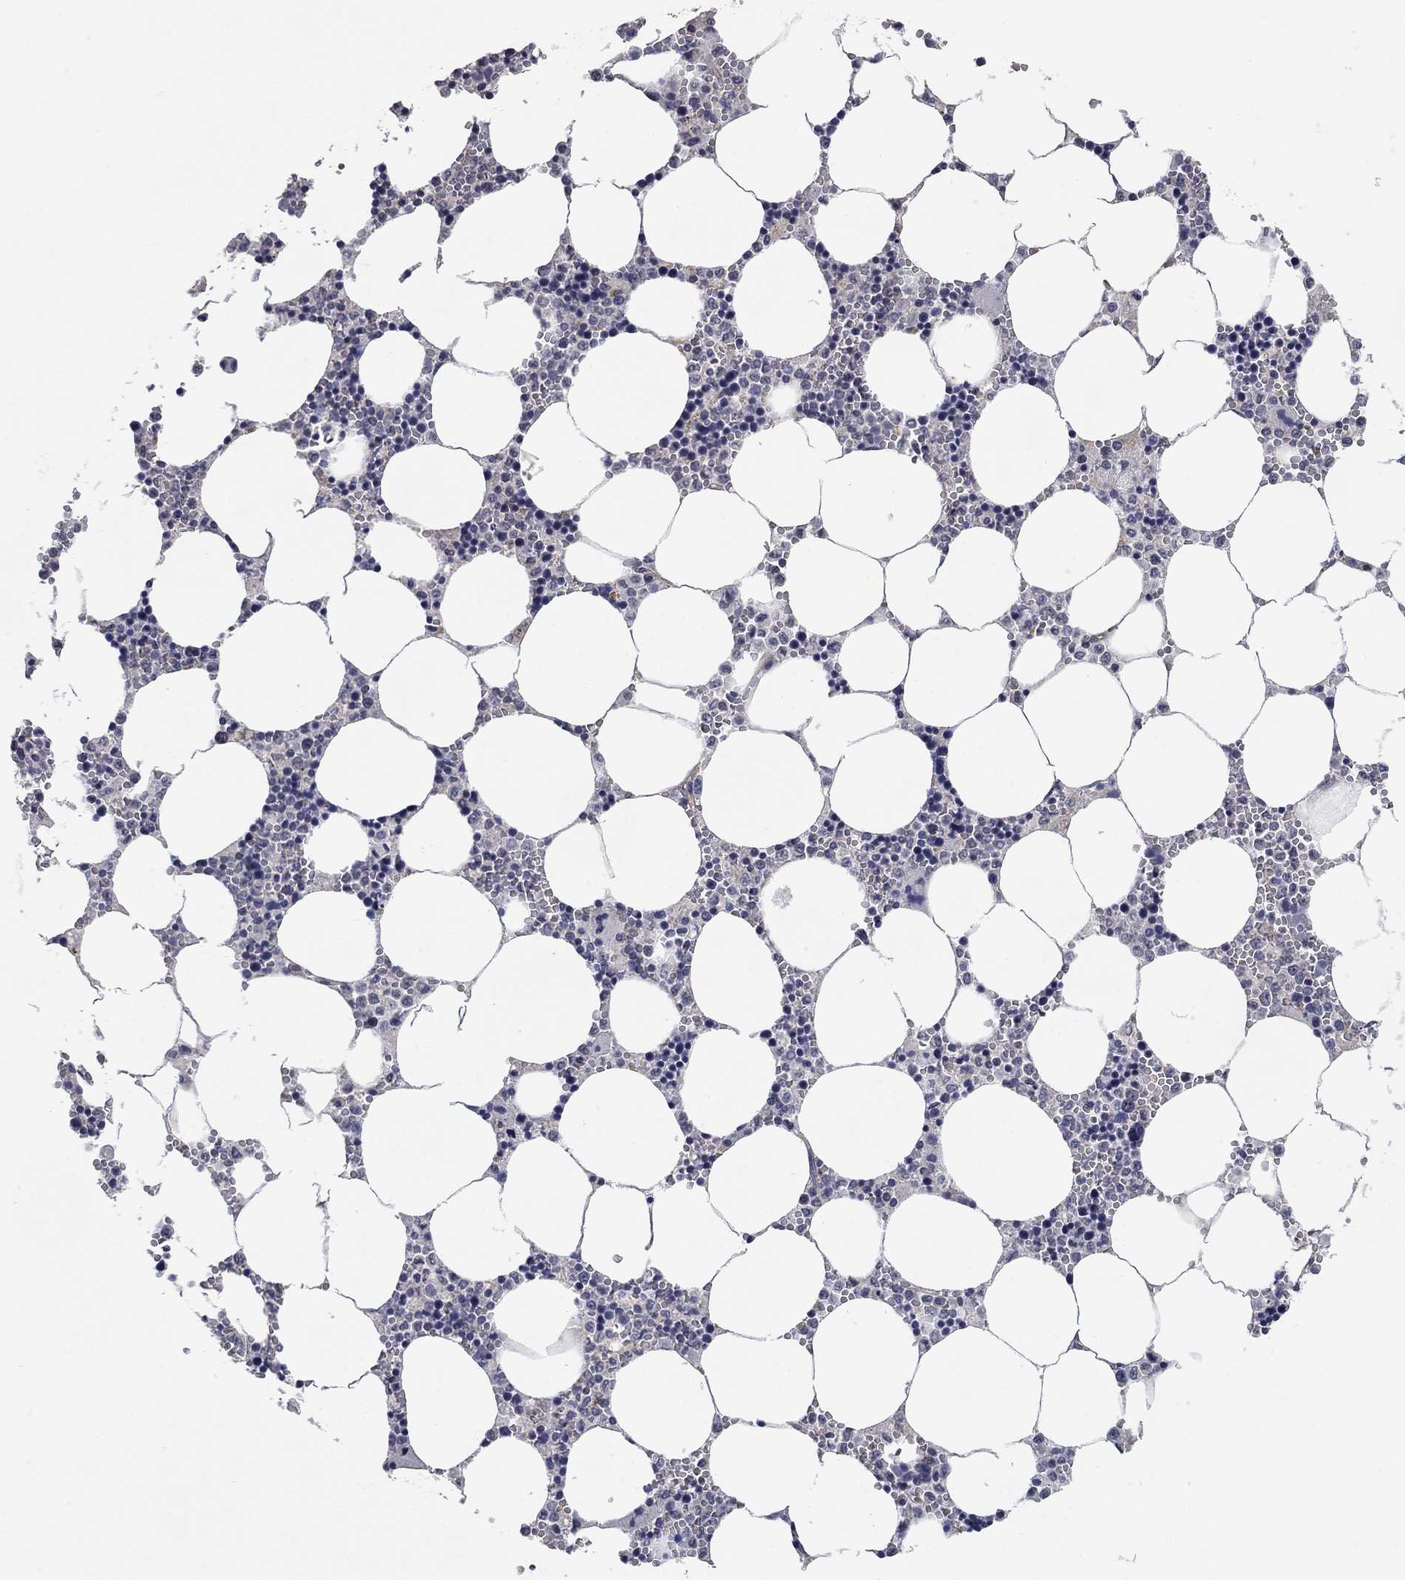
{"staining": {"intensity": "negative", "quantity": "none", "location": "none"}, "tissue": "bone marrow", "cell_type": "Hematopoietic cells", "image_type": "normal", "snomed": [{"axis": "morphology", "description": "Normal tissue, NOS"}, {"axis": "topography", "description": "Bone marrow"}], "caption": "A histopathology image of human bone marrow is negative for staining in hematopoietic cells. (Brightfield microscopy of DAB immunohistochemistry (IHC) at high magnification).", "gene": "WASF3", "patient": {"sex": "female", "age": 64}}